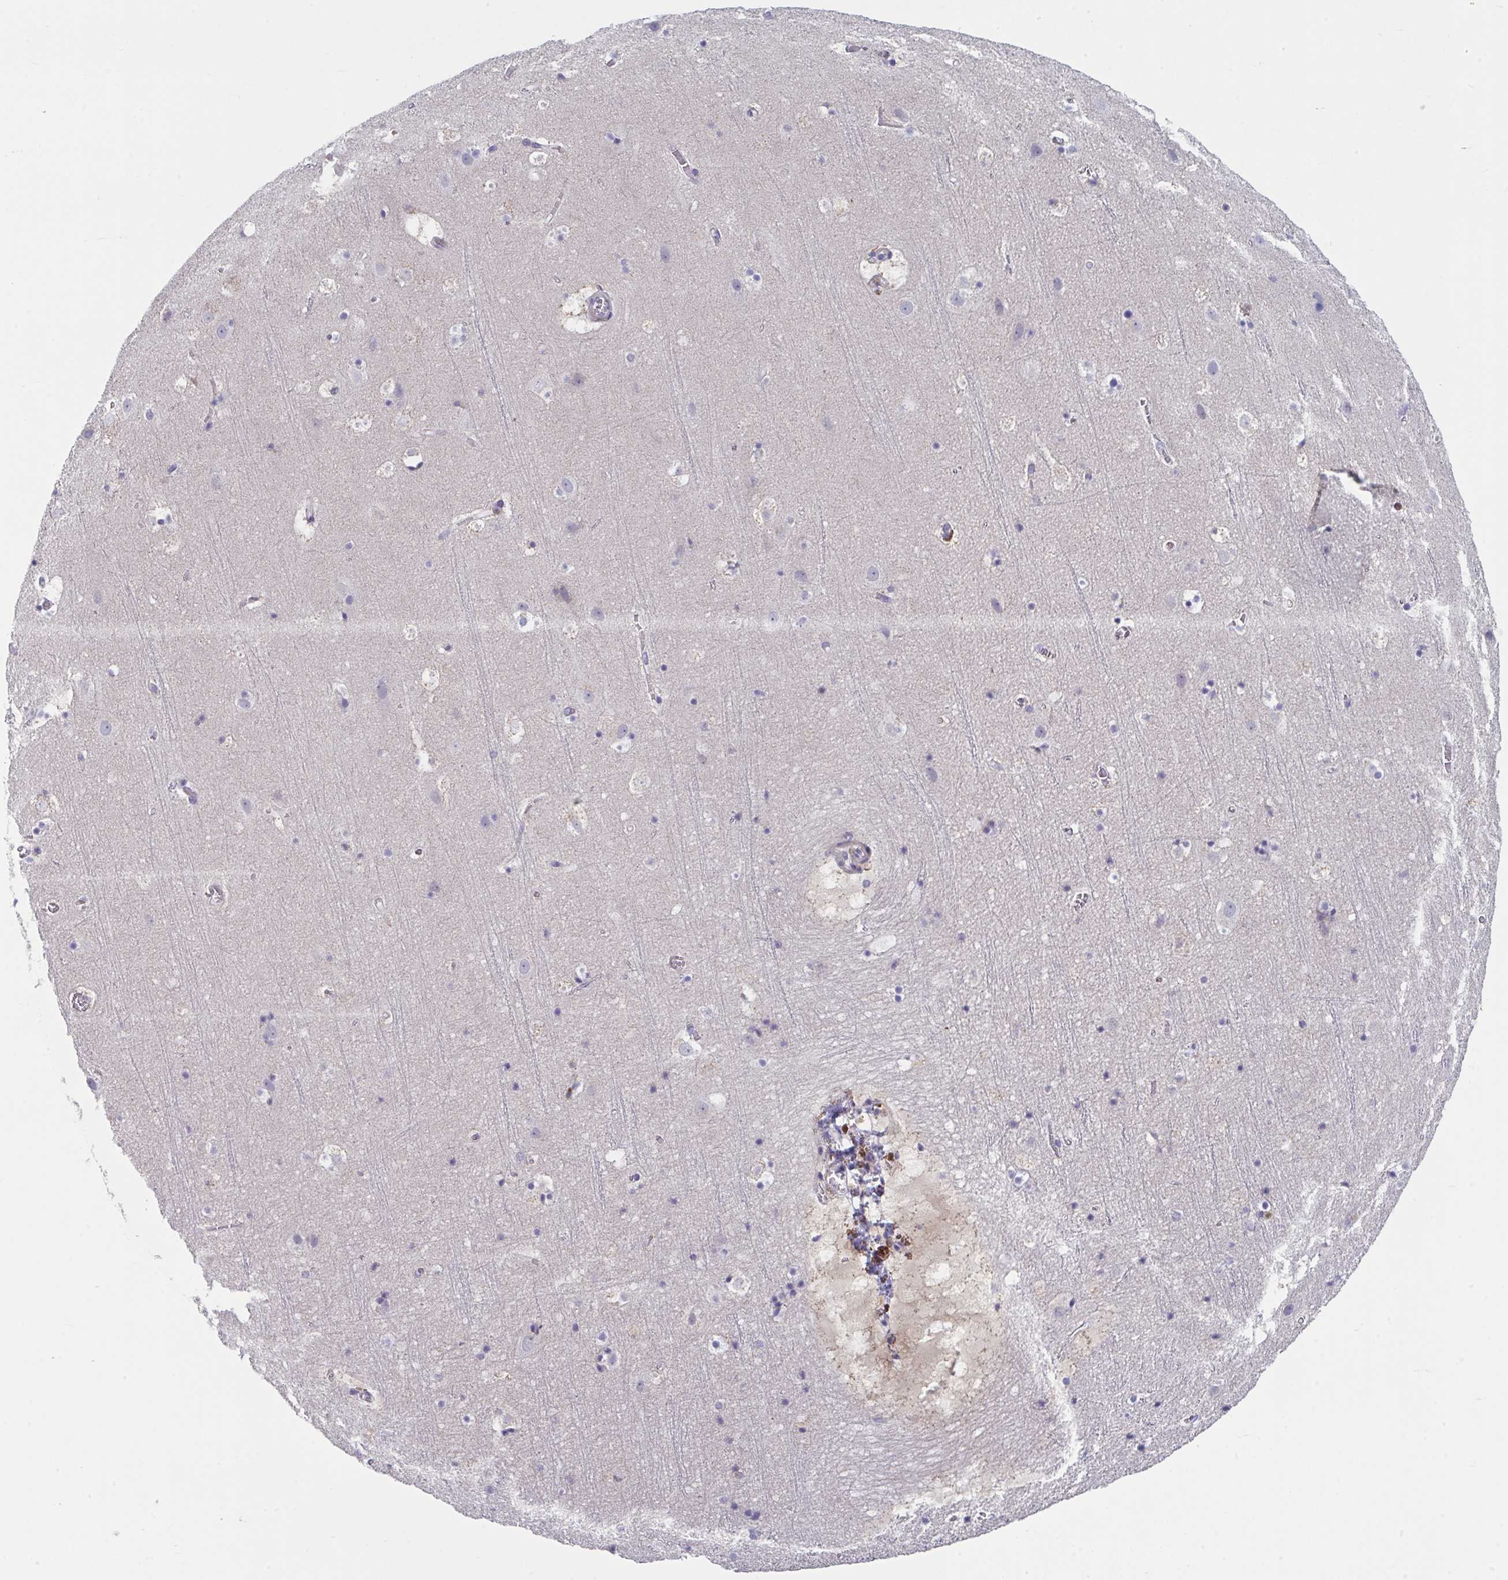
{"staining": {"intensity": "negative", "quantity": "none", "location": "none"}, "tissue": "cerebral cortex", "cell_type": "Endothelial cells", "image_type": "normal", "snomed": [{"axis": "morphology", "description": "Normal tissue, NOS"}, {"axis": "topography", "description": "Cerebral cortex"}], "caption": "Immunohistochemical staining of benign human cerebral cortex displays no significant expression in endothelial cells. The staining is performed using DAB (3,3'-diaminobenzidine) brown chromogen with nuclei counter-stained in using hematoxylin.", "gene": "AOC2", "patient": {"sex": "female", "age": 42}}